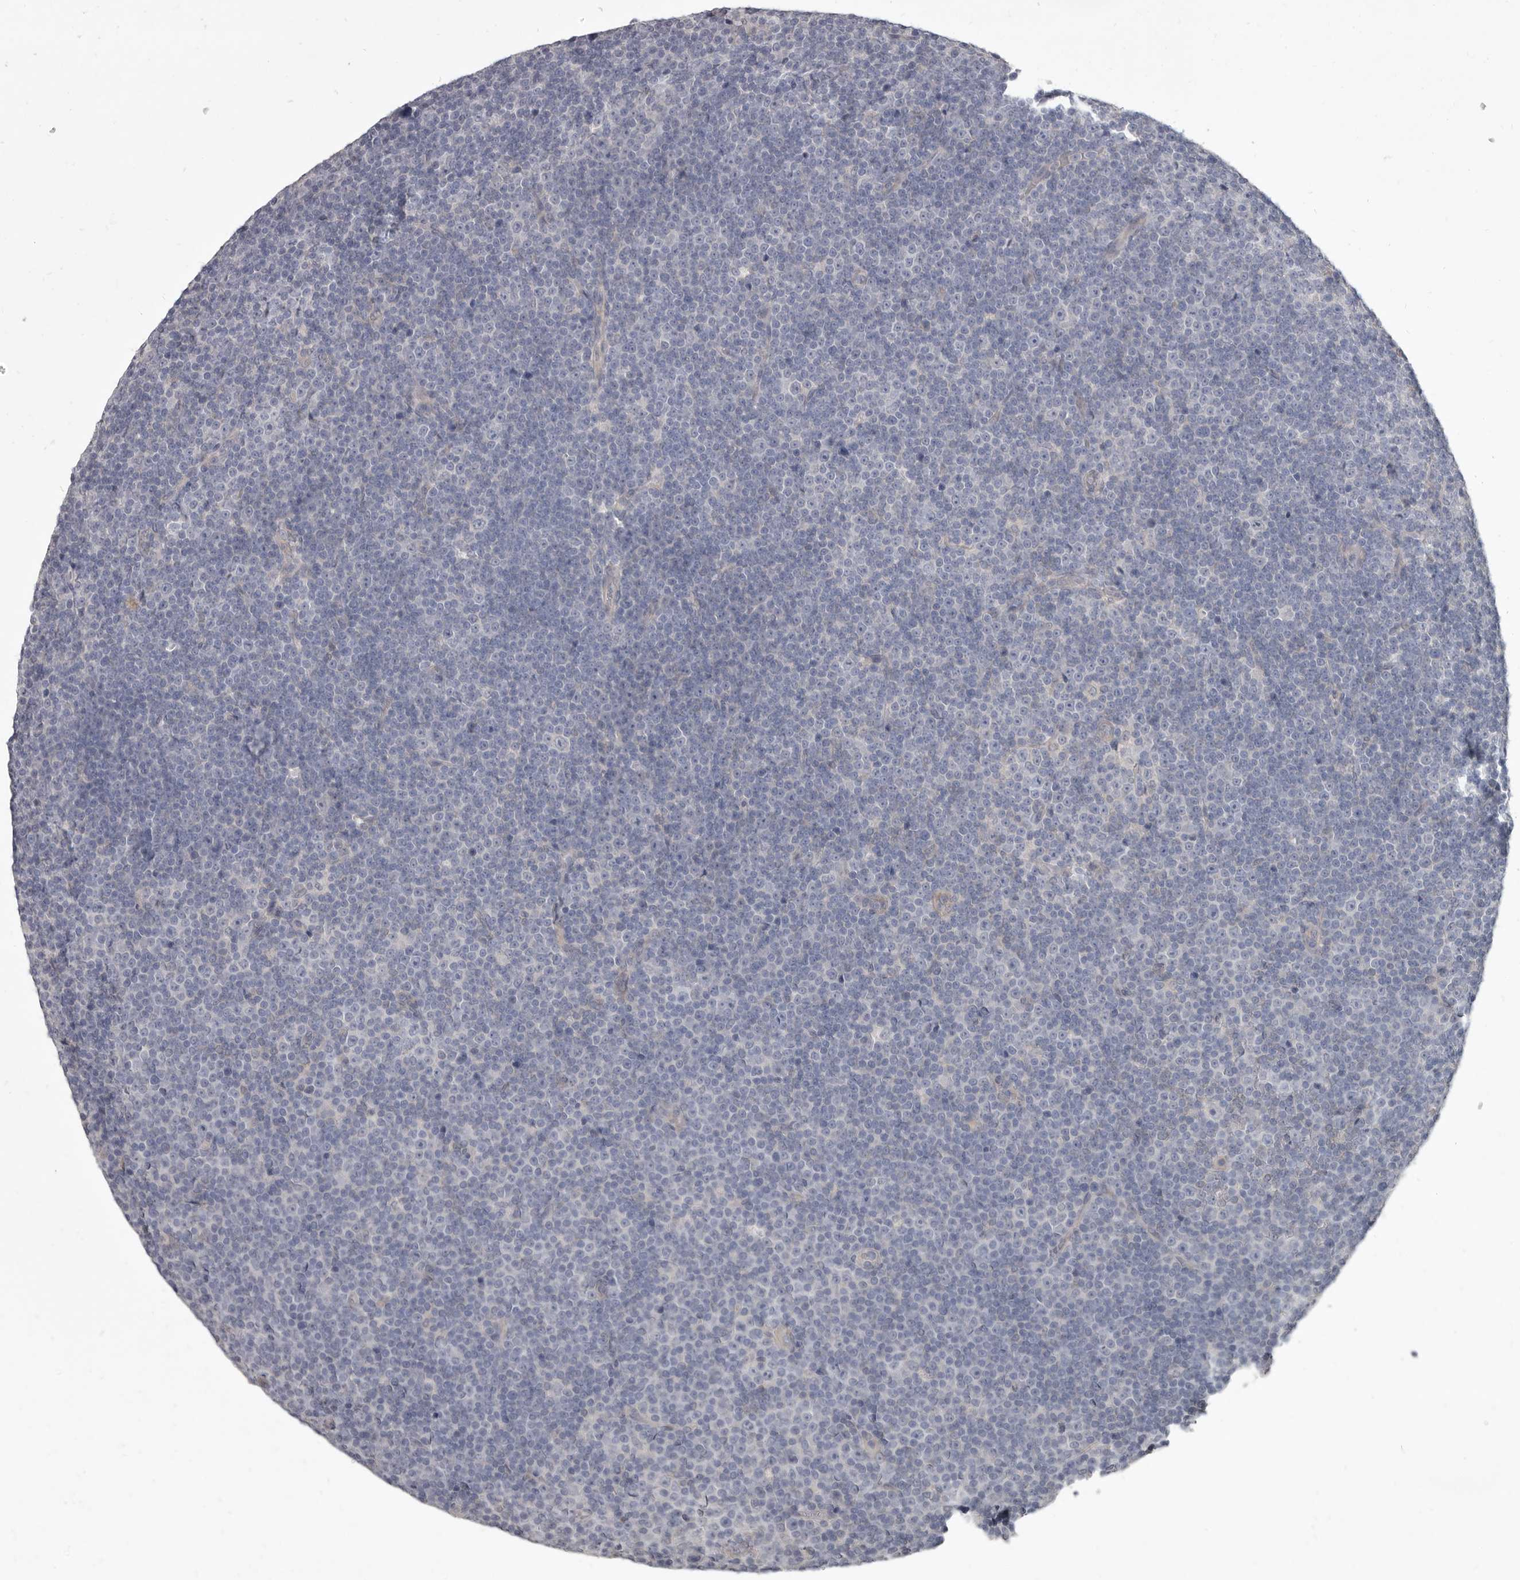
{"staining": {"intensity": "negative", "quantity": "none", "location": "none"}, "tissue": "lymphoma", "cell_type": "Tumor cells", "image_type": "cancer", "snomed": [{"axis": "morphology", "description": "Malignant lymphoma, non-Hodgkin's type, Low grade"}, {"axis": "topography", "description": "Lymph node"}], "caption": "The micrograph shows no staining of tumor cells in lymphoma.", "gene": "GSK3B", "patient": {"sex": "female", "age": 67}}